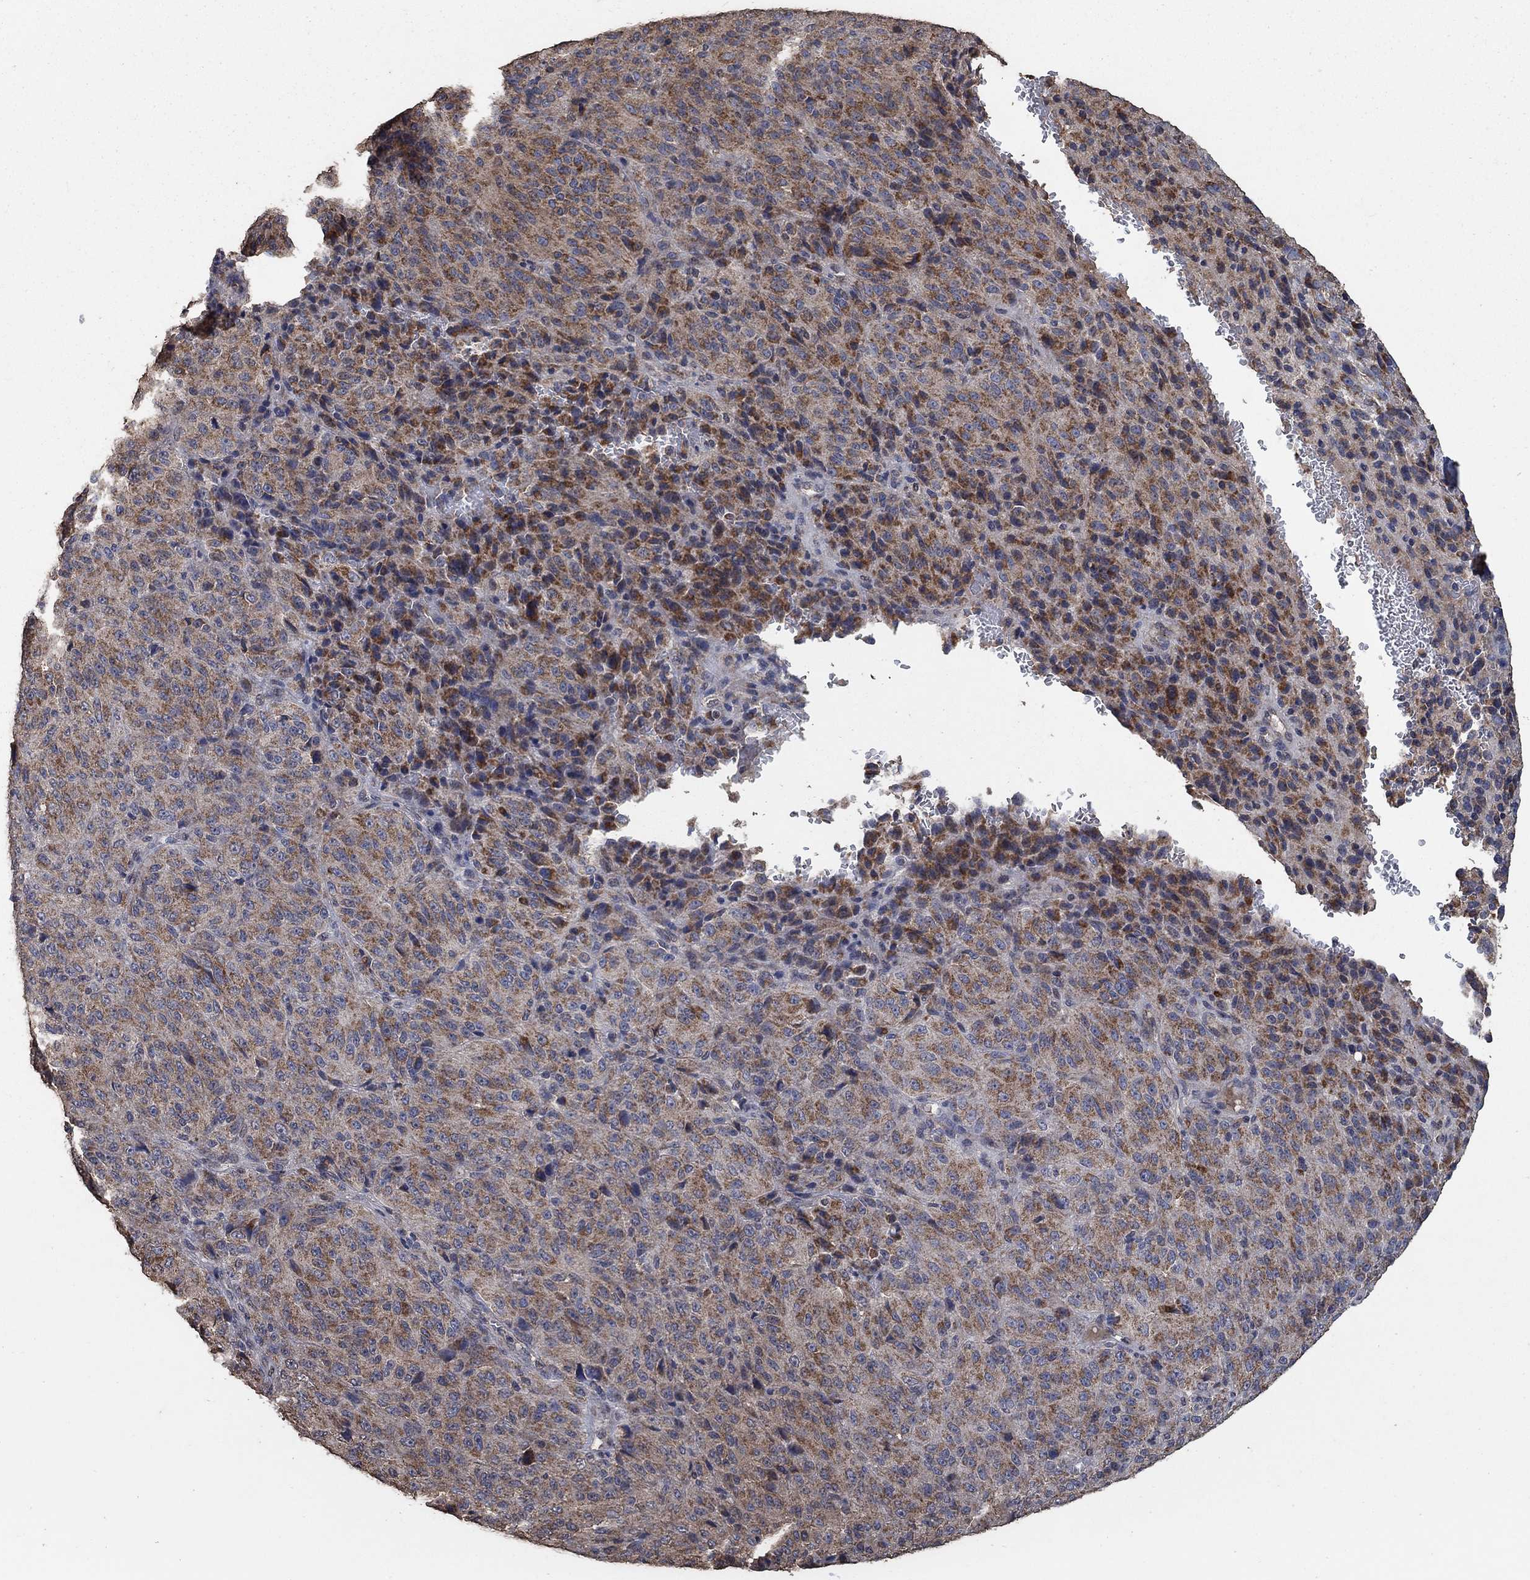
{"staining": {"intensity": "moderate", "quantity": ">75%", "location": "cytoplasmic/membranous"}, "tissue": "melanoma", "cell_type": "Tumor cells", "image_type": "cancer", "snomed": [{"axis": "morphology", "description": "Malignant melanoma, Metastatic site"}, {"axis": "topography", "description": "Brain"}], "caption": "Human melanoma stained with a brown dye shows moderate cytoplasmic/membranous positive expression in approximately >75% of tumor cells.", "gene": "MRPS24", "patient": {"sex": "female", "age": 56}}